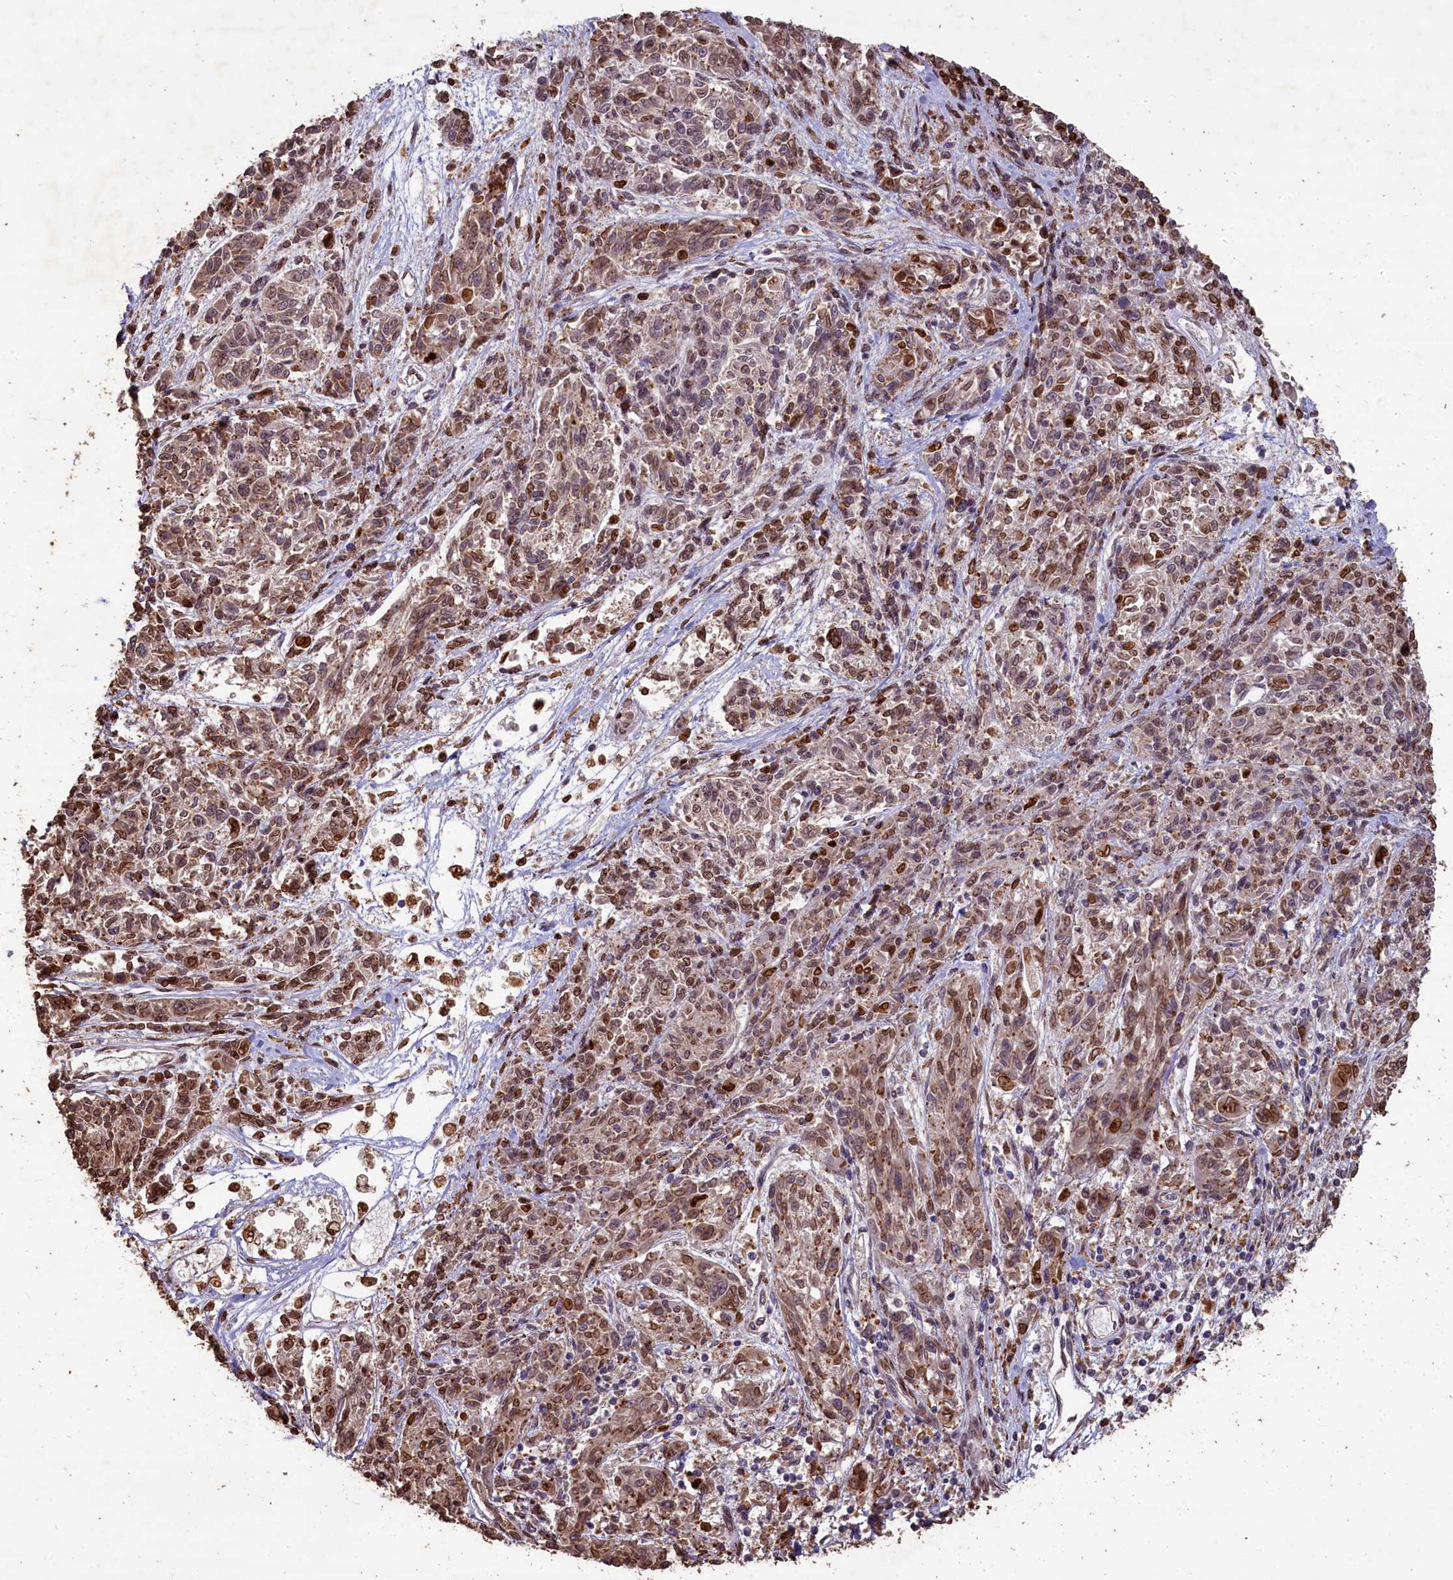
{"staining": {"intensity": "moderate", "quantity": "25%-75%", "location": "cytoplasmic/membranous,nuclear"}, "tissue": "melanoma", "cell_type": "Tumor cells", "image_type": "cancer", "snomed": [{"axis": "morphology", "description": "Malignant melanoma, NOS"}, {"axis": "topography", "description": "Skin"}], "caption": "This is an image of IHC staining of melanoma, which shows moderate staining in the cytoplasmic/membranous and nuclear of tumor cells.", "gene": "SLC38A7", "patient": {"sex": "male", "age": 53}}